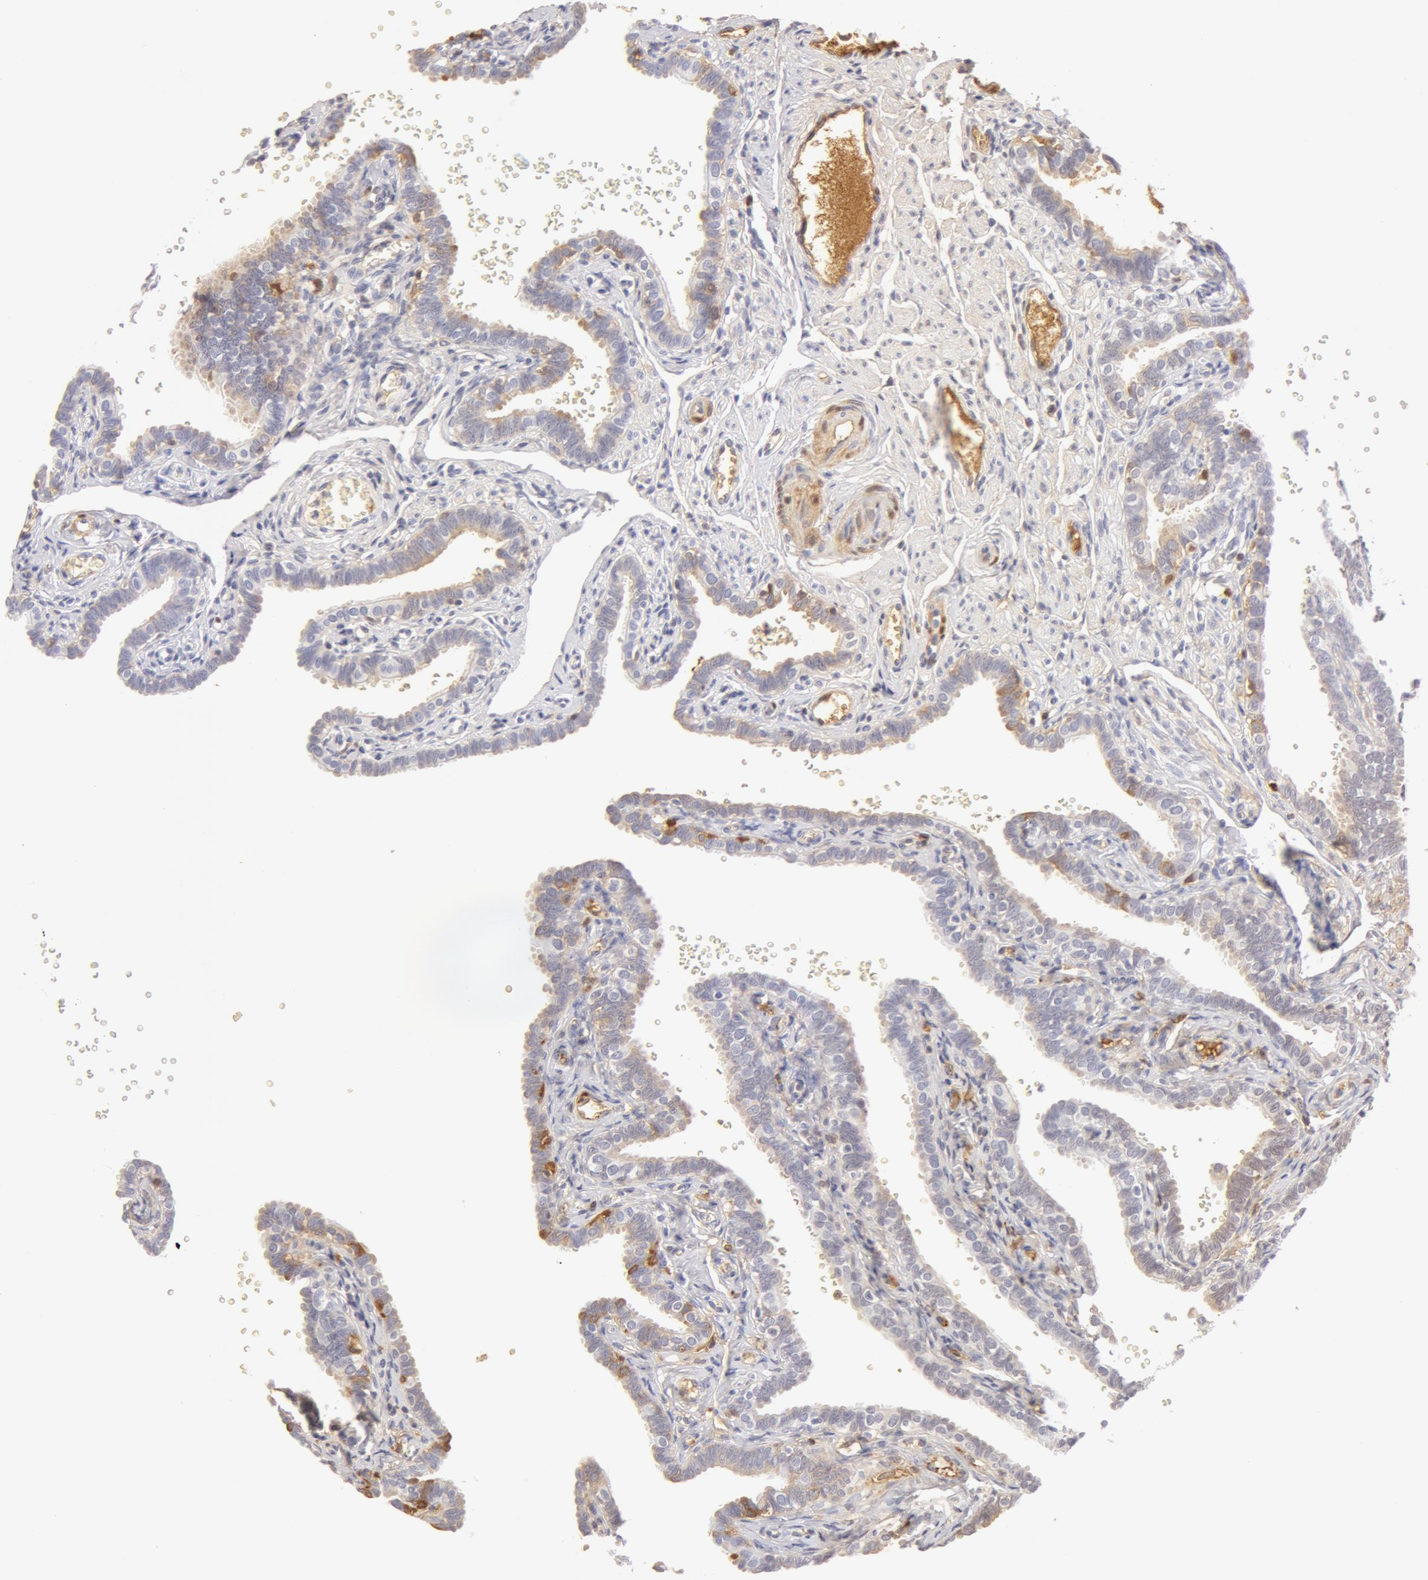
{"staining": {"intensity": "negative", "quantity": "none", "location": "none"}, "tissue": "fallopian tube", "cell_type": "Glandular cells", "image_type": "normal", "snomed": [{"axis": "morphology", "description": "Normal tissue, NOS"}, {"axis": "topography", "description": "Fallopian tube"}], "caption": "This is an IHC photomicrograph of normal human fallopian tube. There is no positivity in glandular cells.", "gene": "AHSG", "patient": {"sex": "female", "age": 35}}